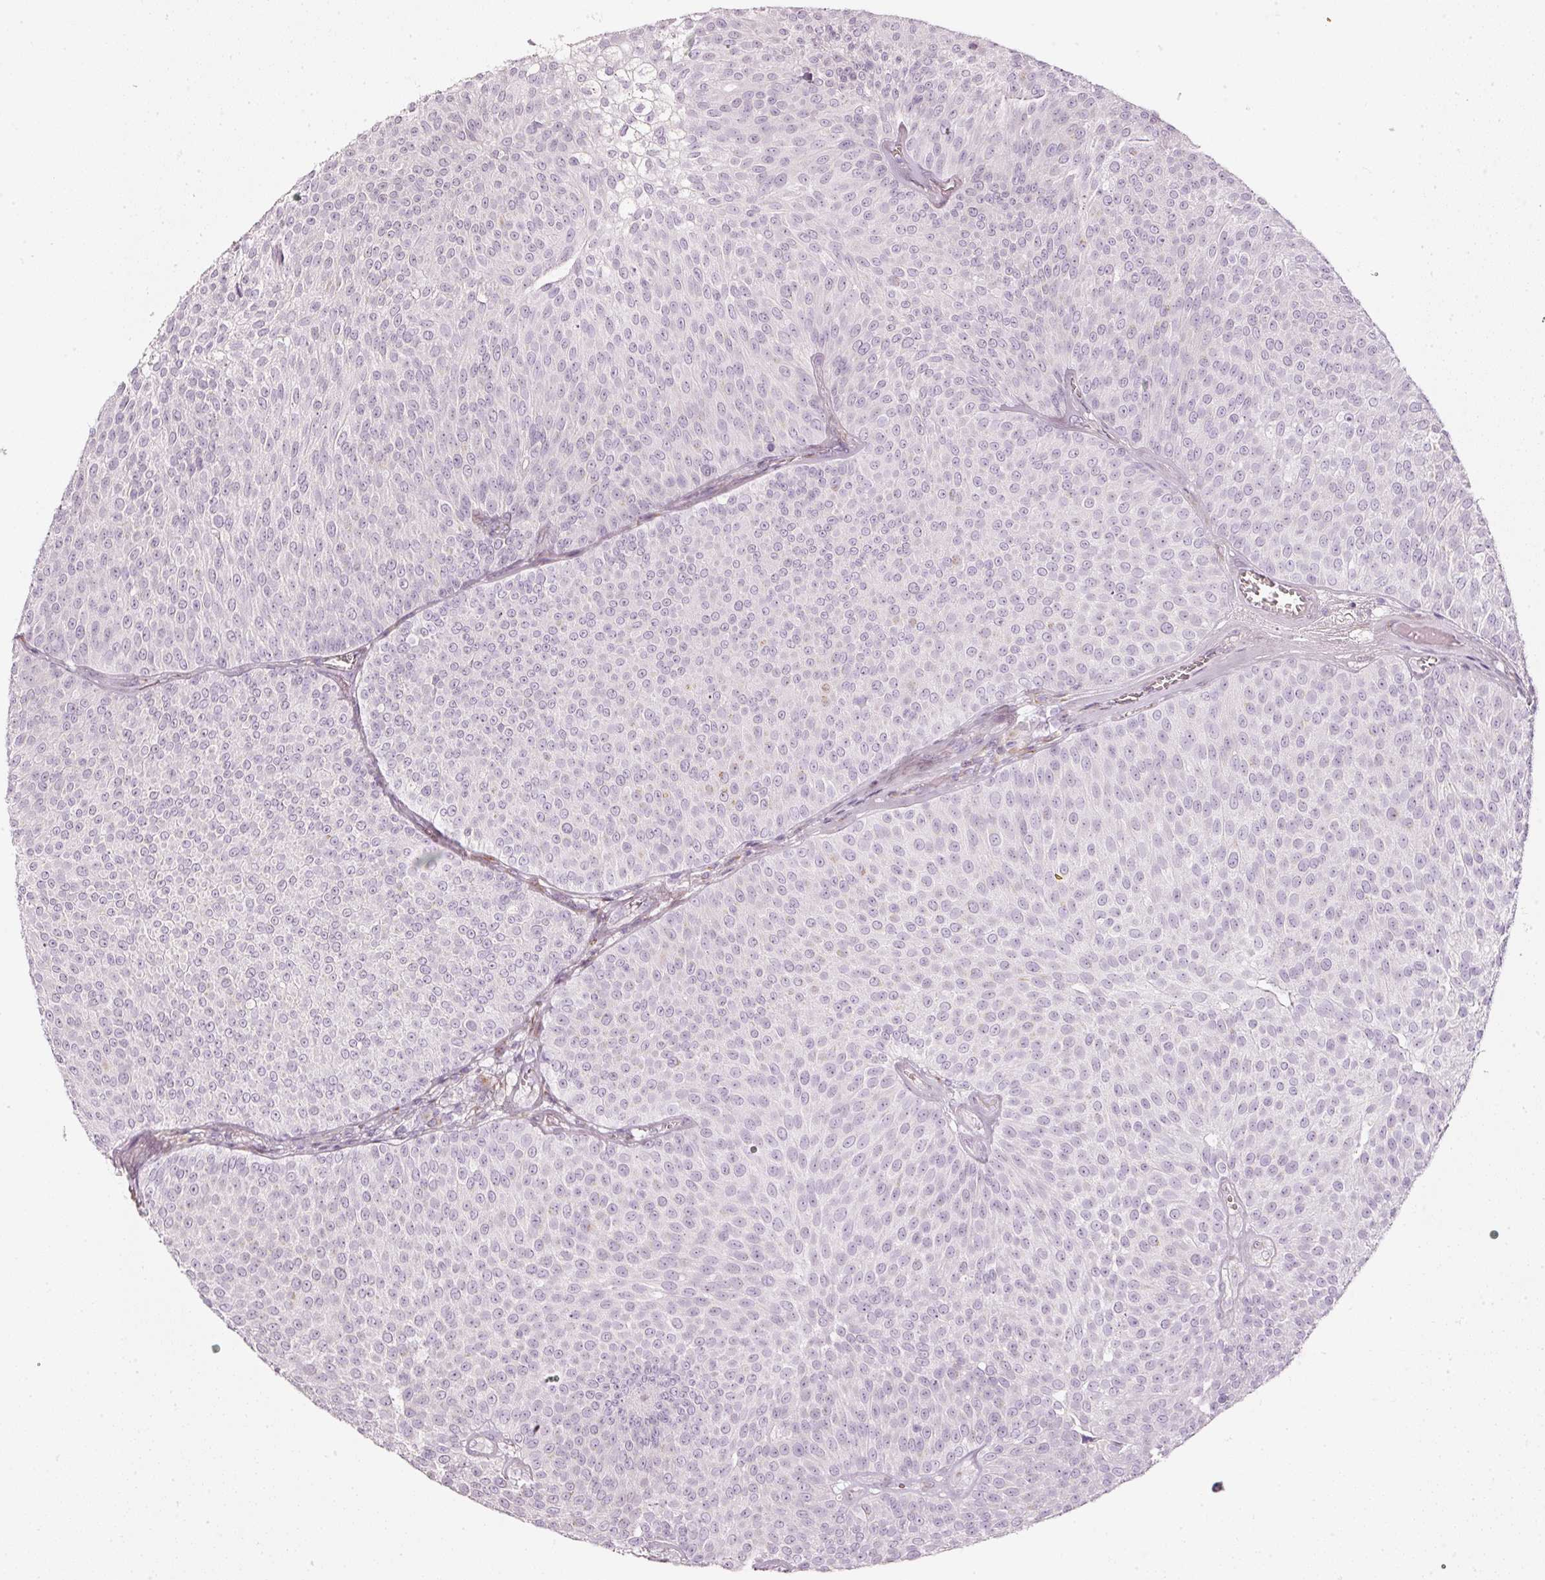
{"staining": {"intensity": "negative", "quantity": "none", "location": "none"}, "tissue": "urothelial cancer", "cell_type": "Tumor cells", "image_type": "cancer", "snomed": [{"axis": "morphology", "description": "Urothelial carcinoma, Low grade"}, {"axis": "topography", "description": "Urinary bladder"}], "caption": "This is an immunohistochemistry image of urothelial carcinoma (low-grade). There is no positivity in tumor cells.", "gene": "SDF4", "patient": {"sex": "female", "age": 79}}